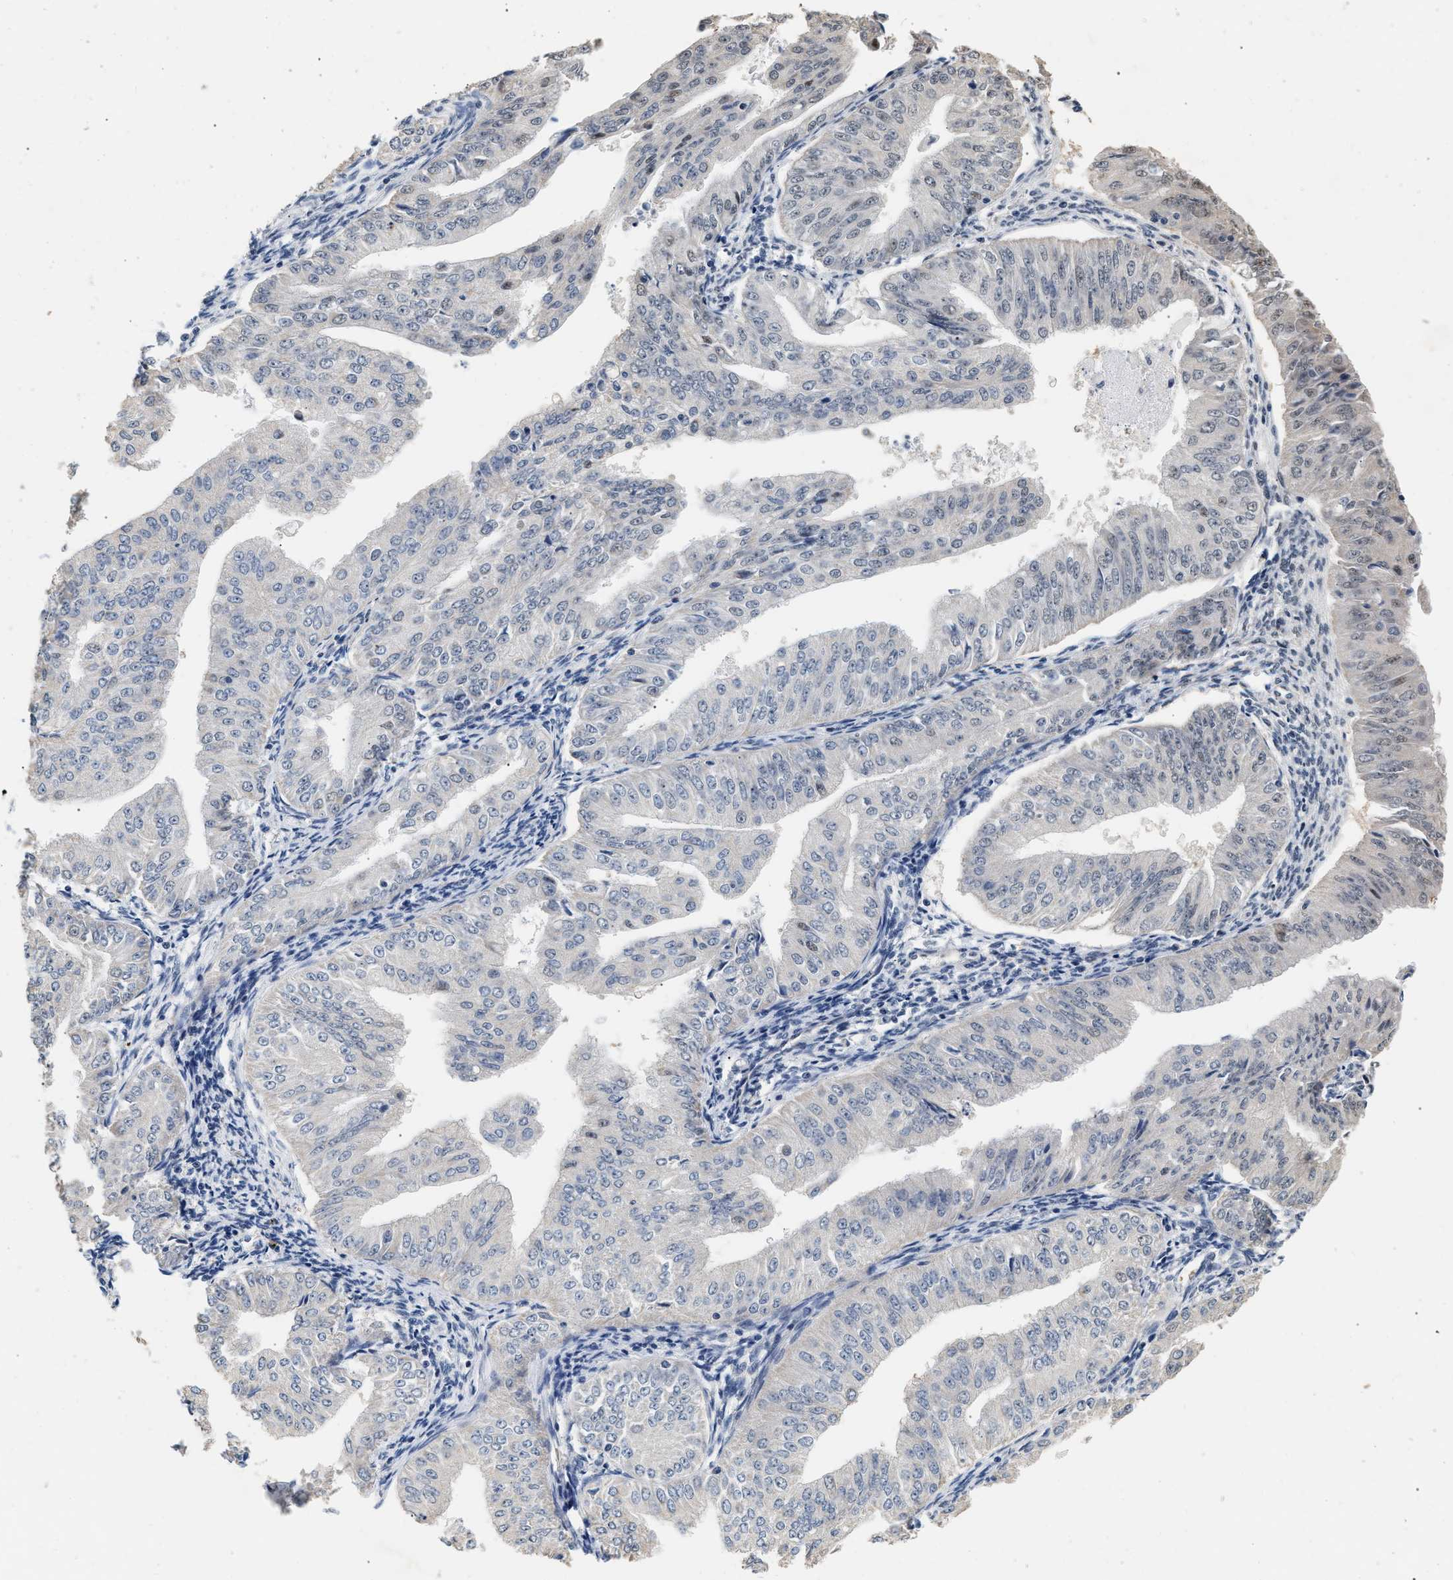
{"staining": {"intensity": "negative", "quantity": "none", "location": "none"}, "tissue": "endometrial cancer", "cell_type": "Tumor cells", "image_type": "cancer", "snomed": [{"axis": "morphology", "description": "Normal tissue, NOS"}, {"axis": "morphology", "description": "Adenocarcinoma, NOS"}, {"axis": "topography", "description": "Endometrium"}], "caption": "Endometrial cancer stained for a protein using immunohistochemistry (IHC) demonstrates no positivity tumor cells.", "gene": "THOC1", "patient": {"sex": "female", "age": 53}}